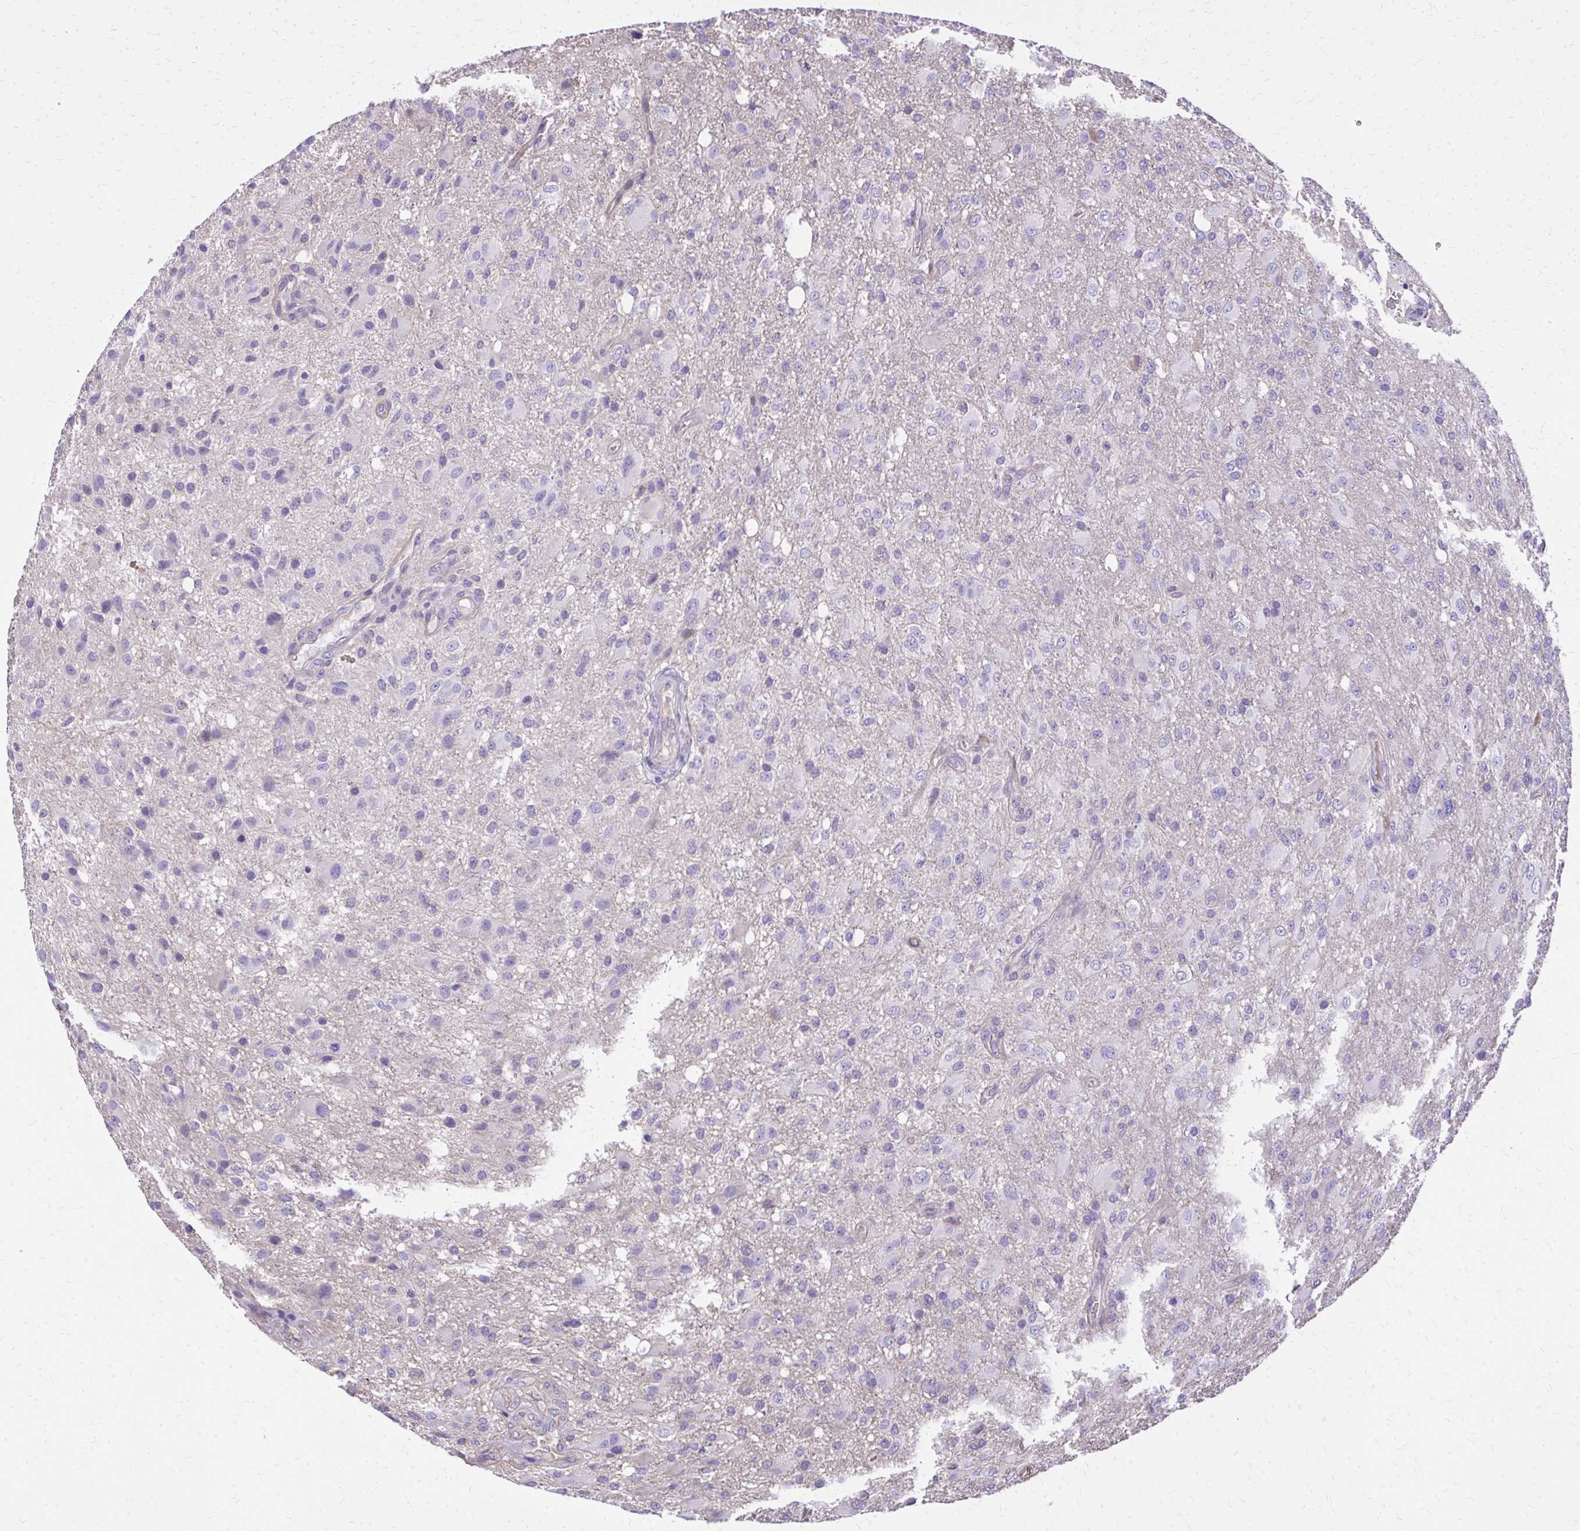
{"staining": {"intensity": "negative", "quantity": "none", "location": "none"}, "tissue": "glioma", "cell_type": "Tumor cells", "image_type": "cancer", "snomed": [{"axis": "morphology", "description": "Glioma, malignant, High grade"}, {"axis": "topography", "description": "Brain"}], "caption": "IHC of human glioma displays no staining in tumor cells.", "gene": "RUNDC3B", "patient": {"sex": "male", "age": 53}}